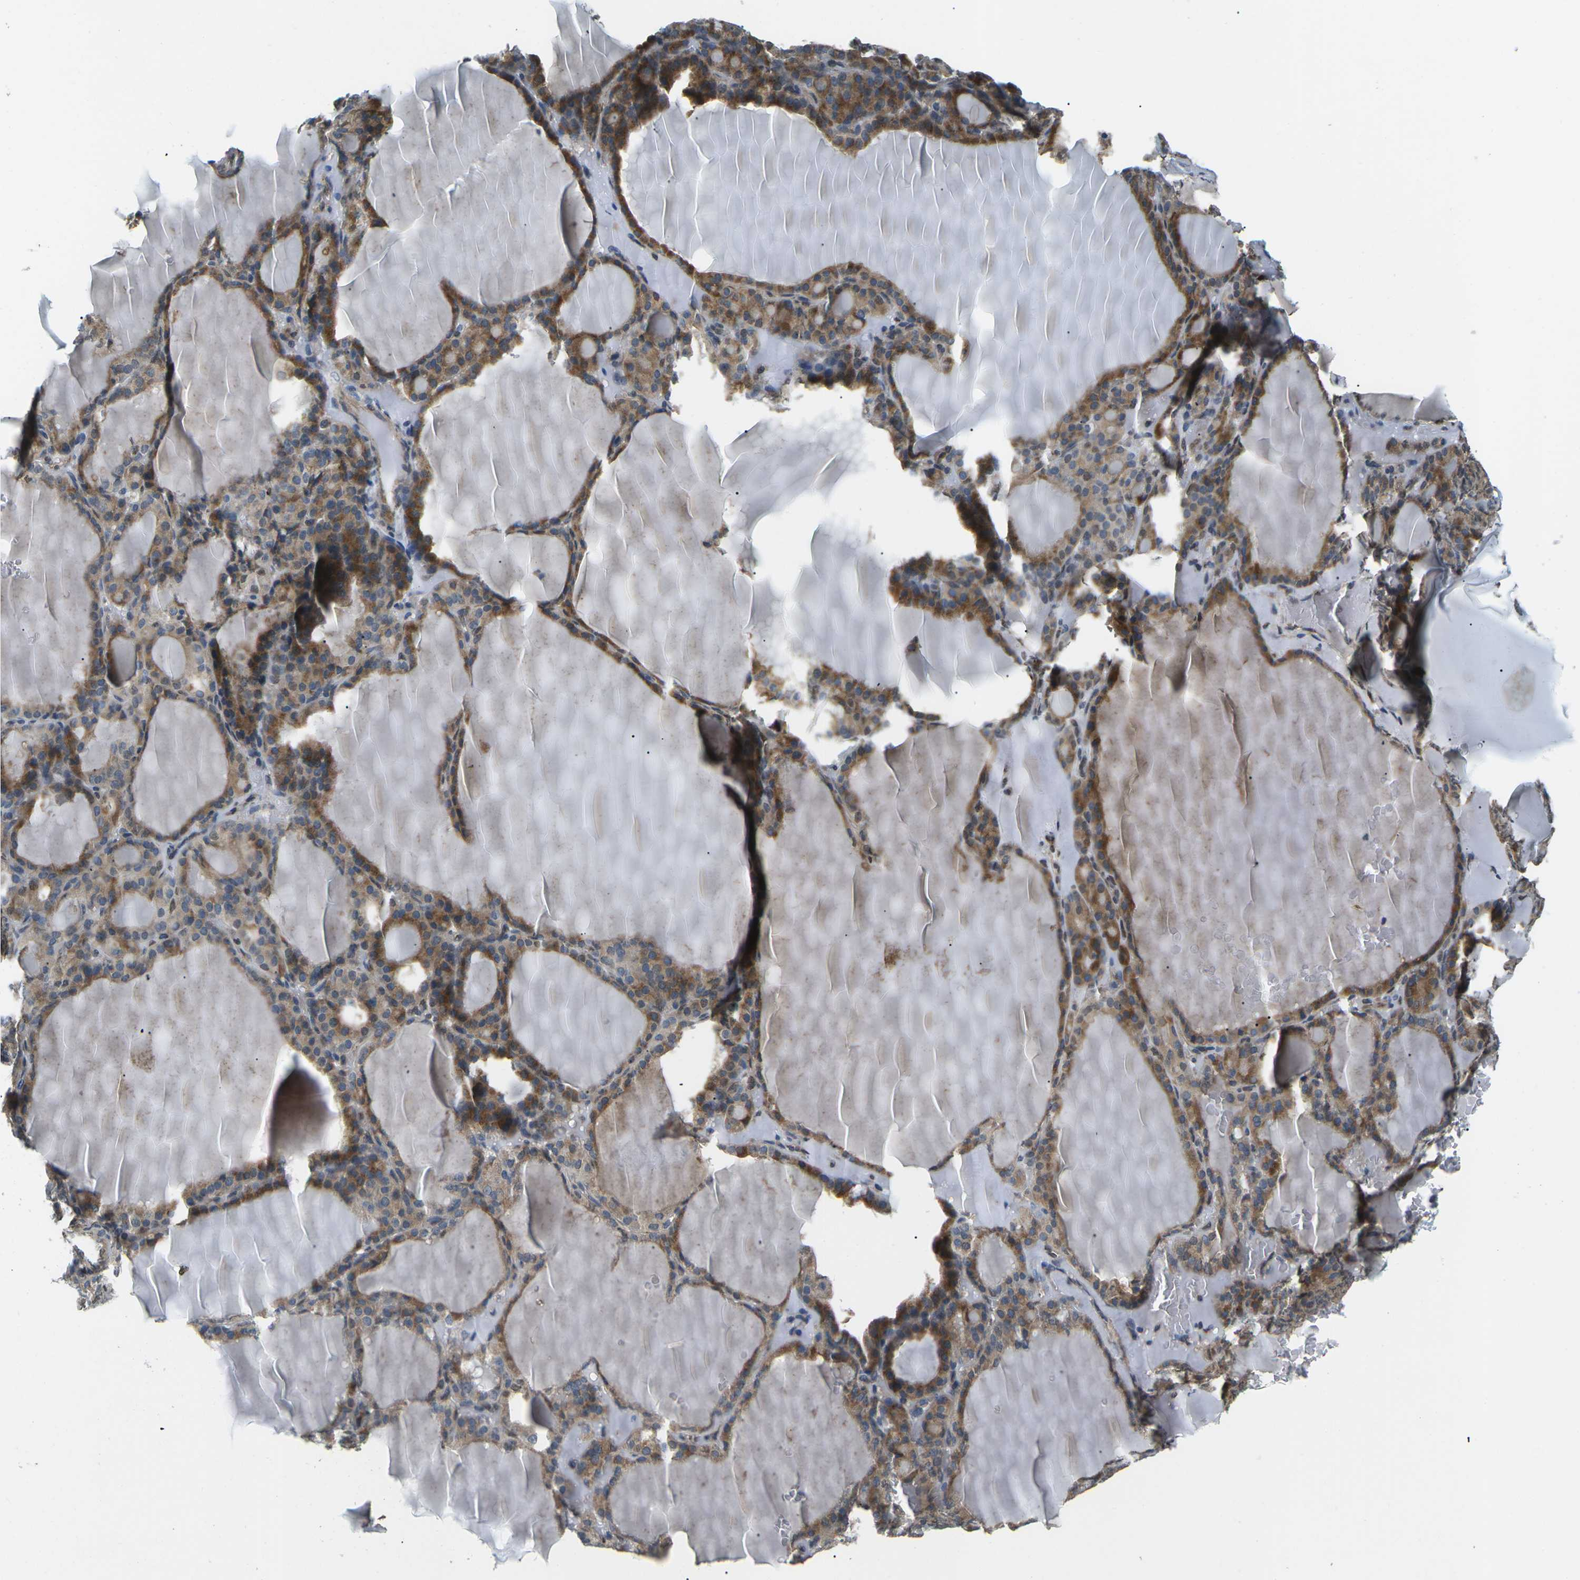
{"staining": {"intensity": "moderate", "quantity": ">75%", "location": "cytoplasmic/membranous"}, "tissue": "thyroid gland", "cell_type": "Glandular cells", "image_type": "normal", "snomed": [{"axis": "morphology", "description": "Normal tissue, NOS"}, {"axis": "topography", "description": "Thyroid gland"}], "caption": "Immunohistochemistry of unremarkable thyroid gland exhibits medium levels of moderate cytoplasmic/membranous staining in approximately >75% of glandular cells.", "gene": "ERBB4", "patient": {"sex": "female", "age": 28}}